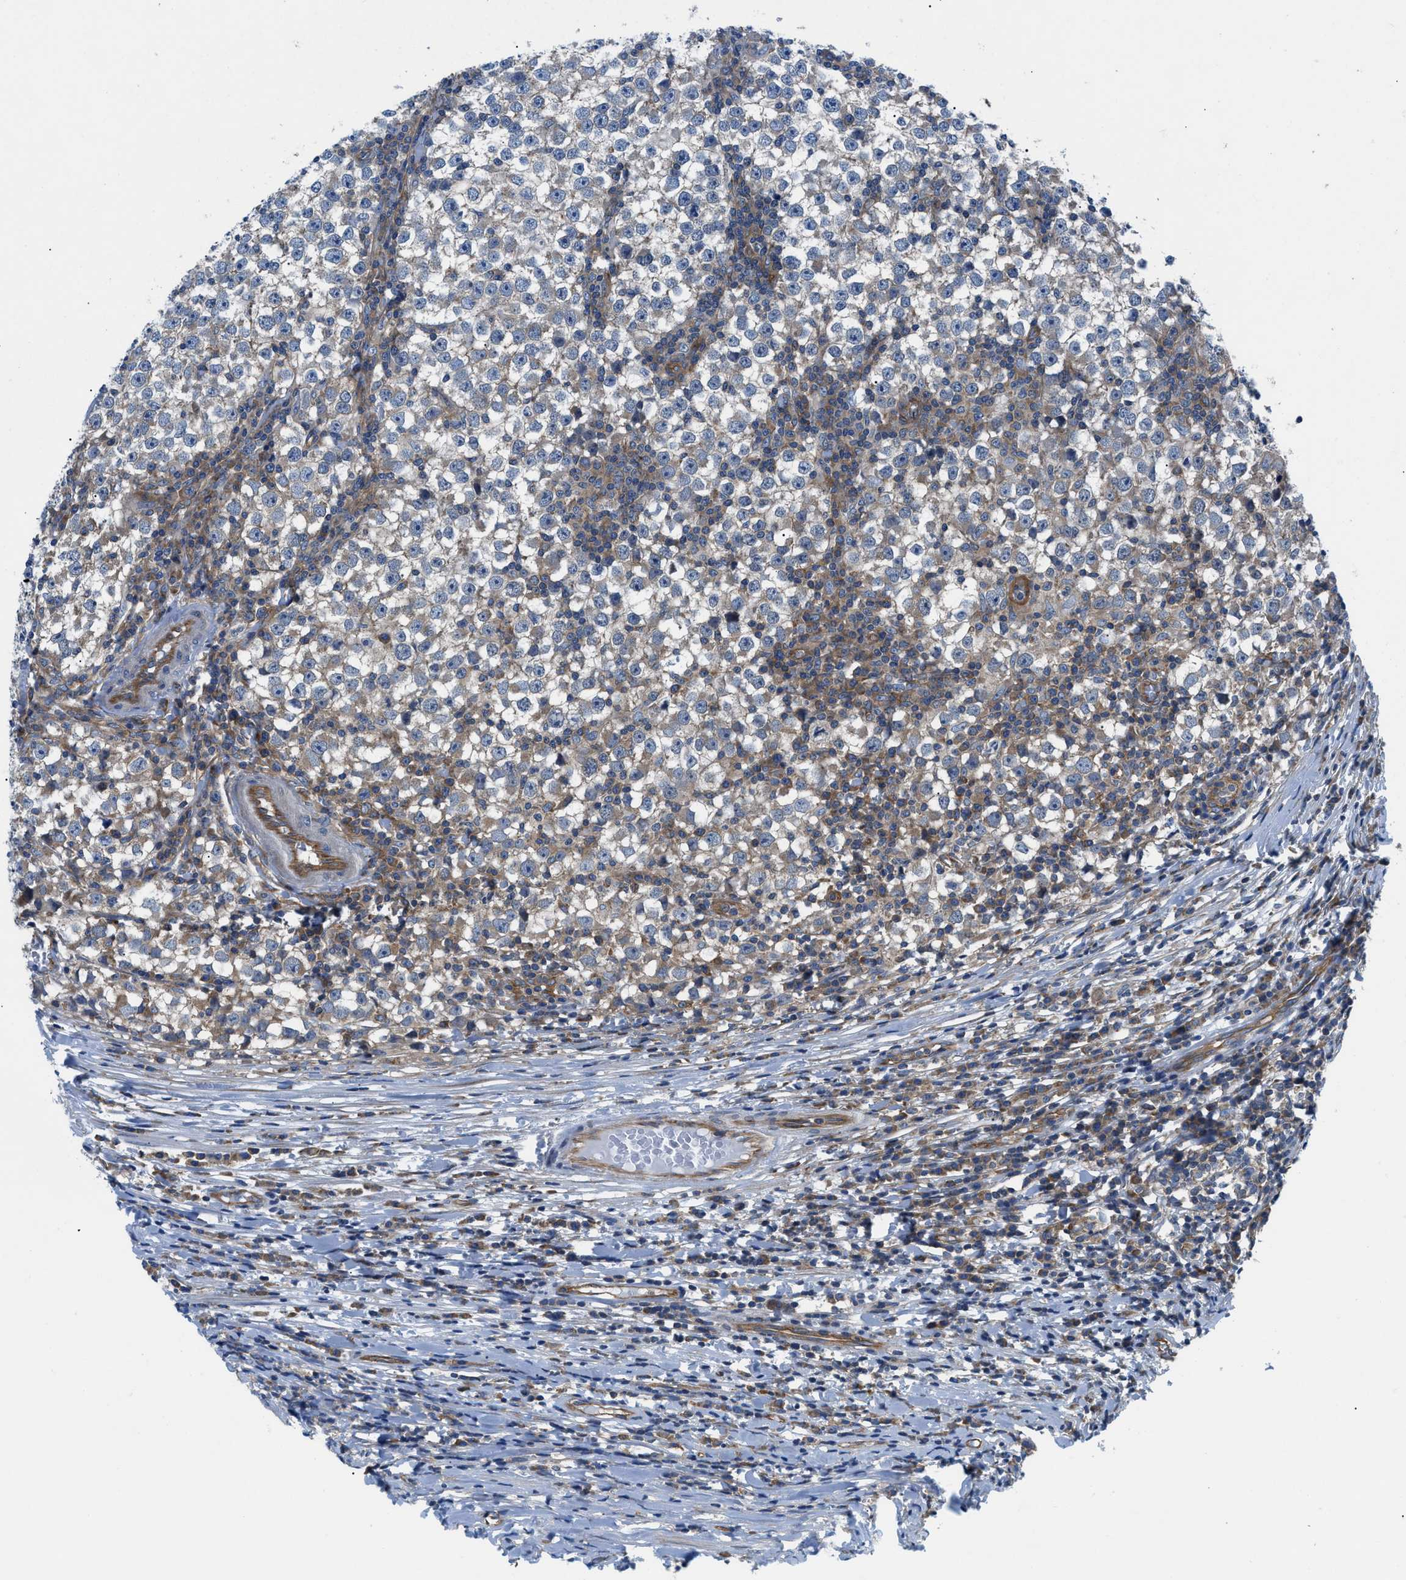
{"staining": {"intensity": "weak", "quantity": "25%-75%", "location": "cytoplasmic/membranous"}, "tissue": "testis cancer", "cell_type": "Tumor cells", "image_type": "cancer", "snomed": [{"axis": "morphology", "description": "Seminoma, NOS"}, {"axis": "topography", "description": "Testis"}], "caption": "This is a micrograph of immunohistochemistry (IHC) staining of testis cancer, which shows weak staining in the cytoplasmic/membranous of tumor cells.", "gene": "TRIP4", "patient": {"sex": "male", "age": 65}}